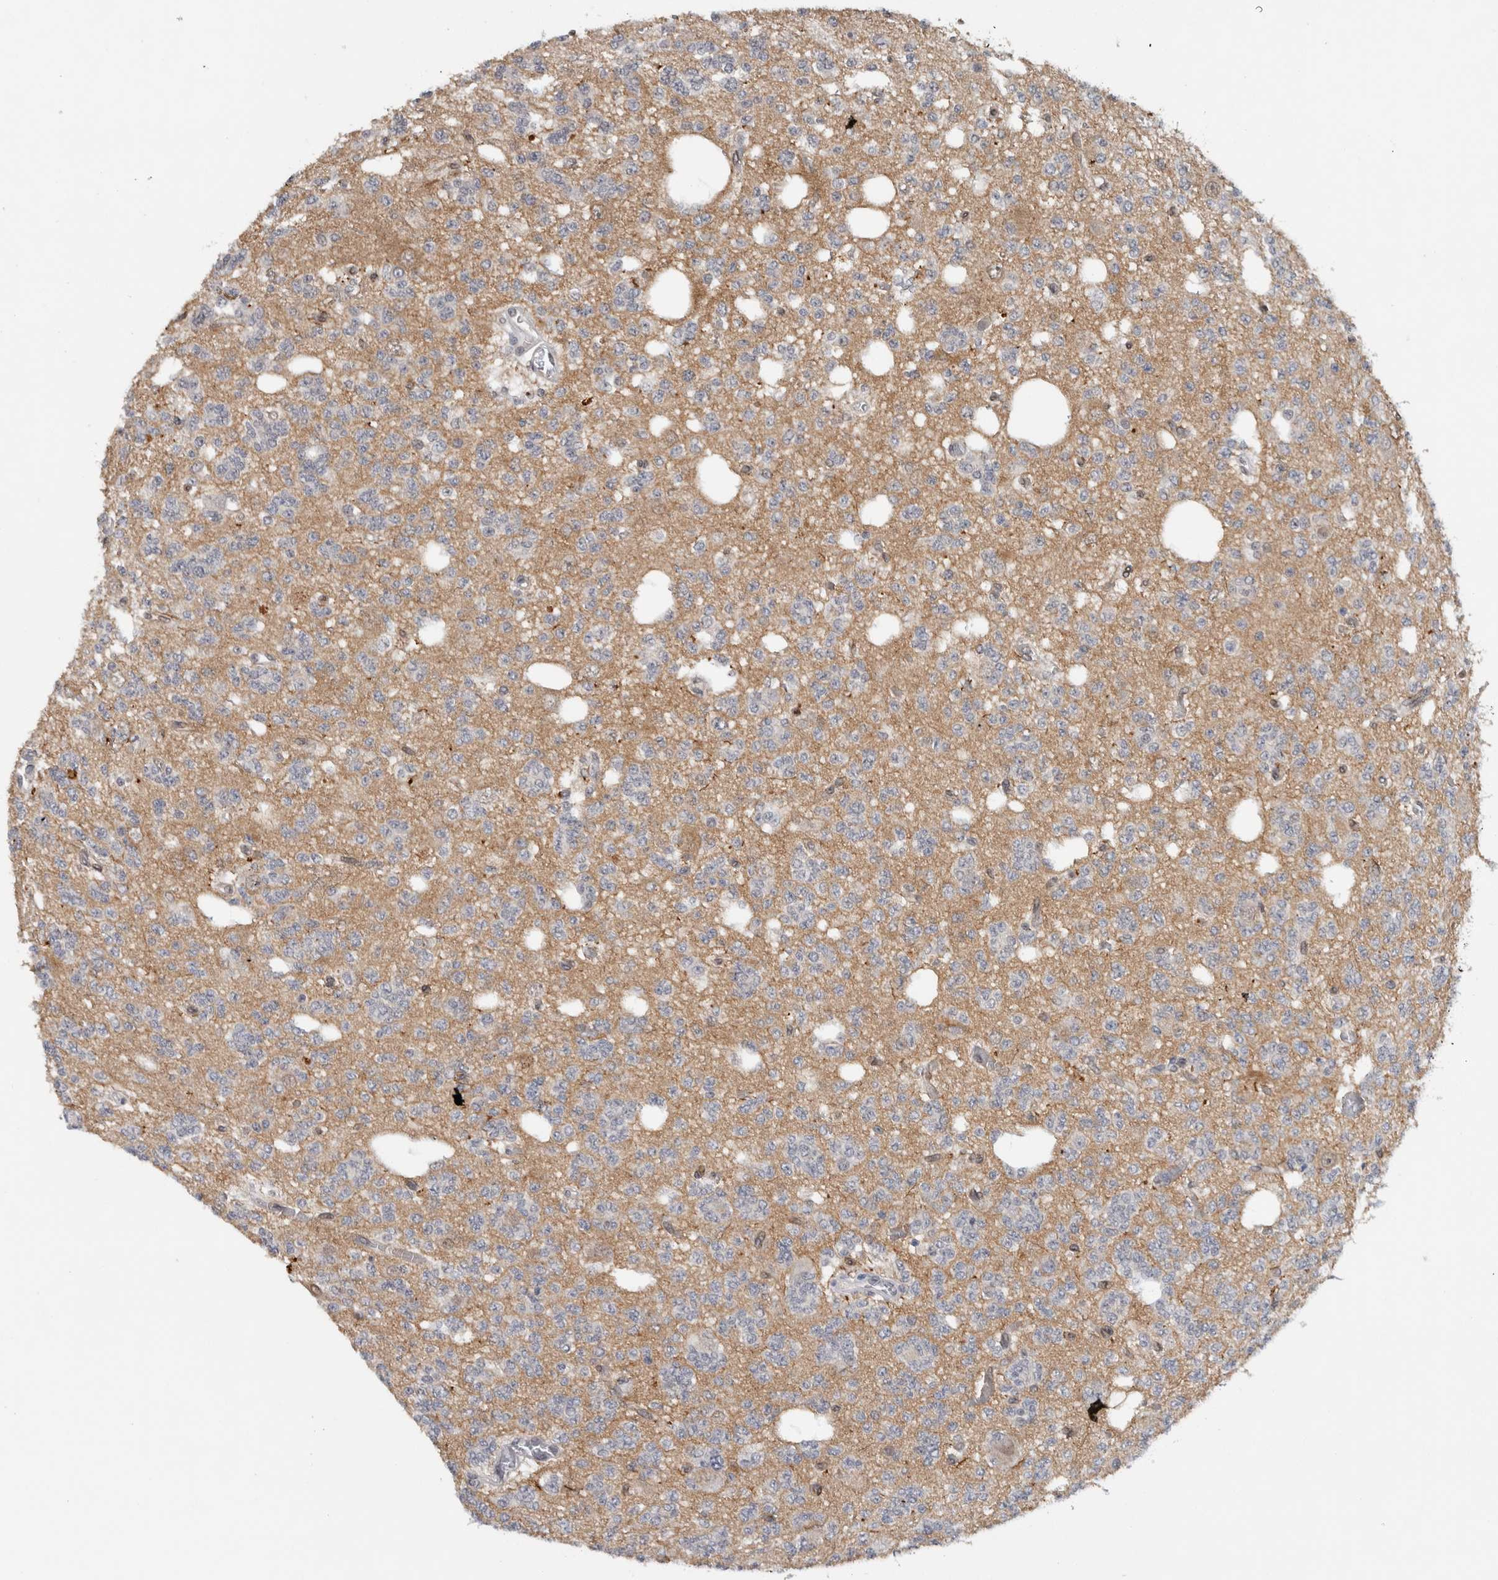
{"staining": {"intensity": "negative", "quantity": "none", "location": "none"}, "tissue": "glioma", "cell_type": "Tumor cells", "image_type": "cancer", "snomed": [{"axis": "morphology", "description": "Glioma, malignant, Low grade"}, {"axis": "topography", "description": "Brain"}], "caption": "The micrograph displays no significant expression in tumor cells of malignant low-grade glioma.", "gene": "PRXL2A", "patient": {"sex": "male", "age": 38}}